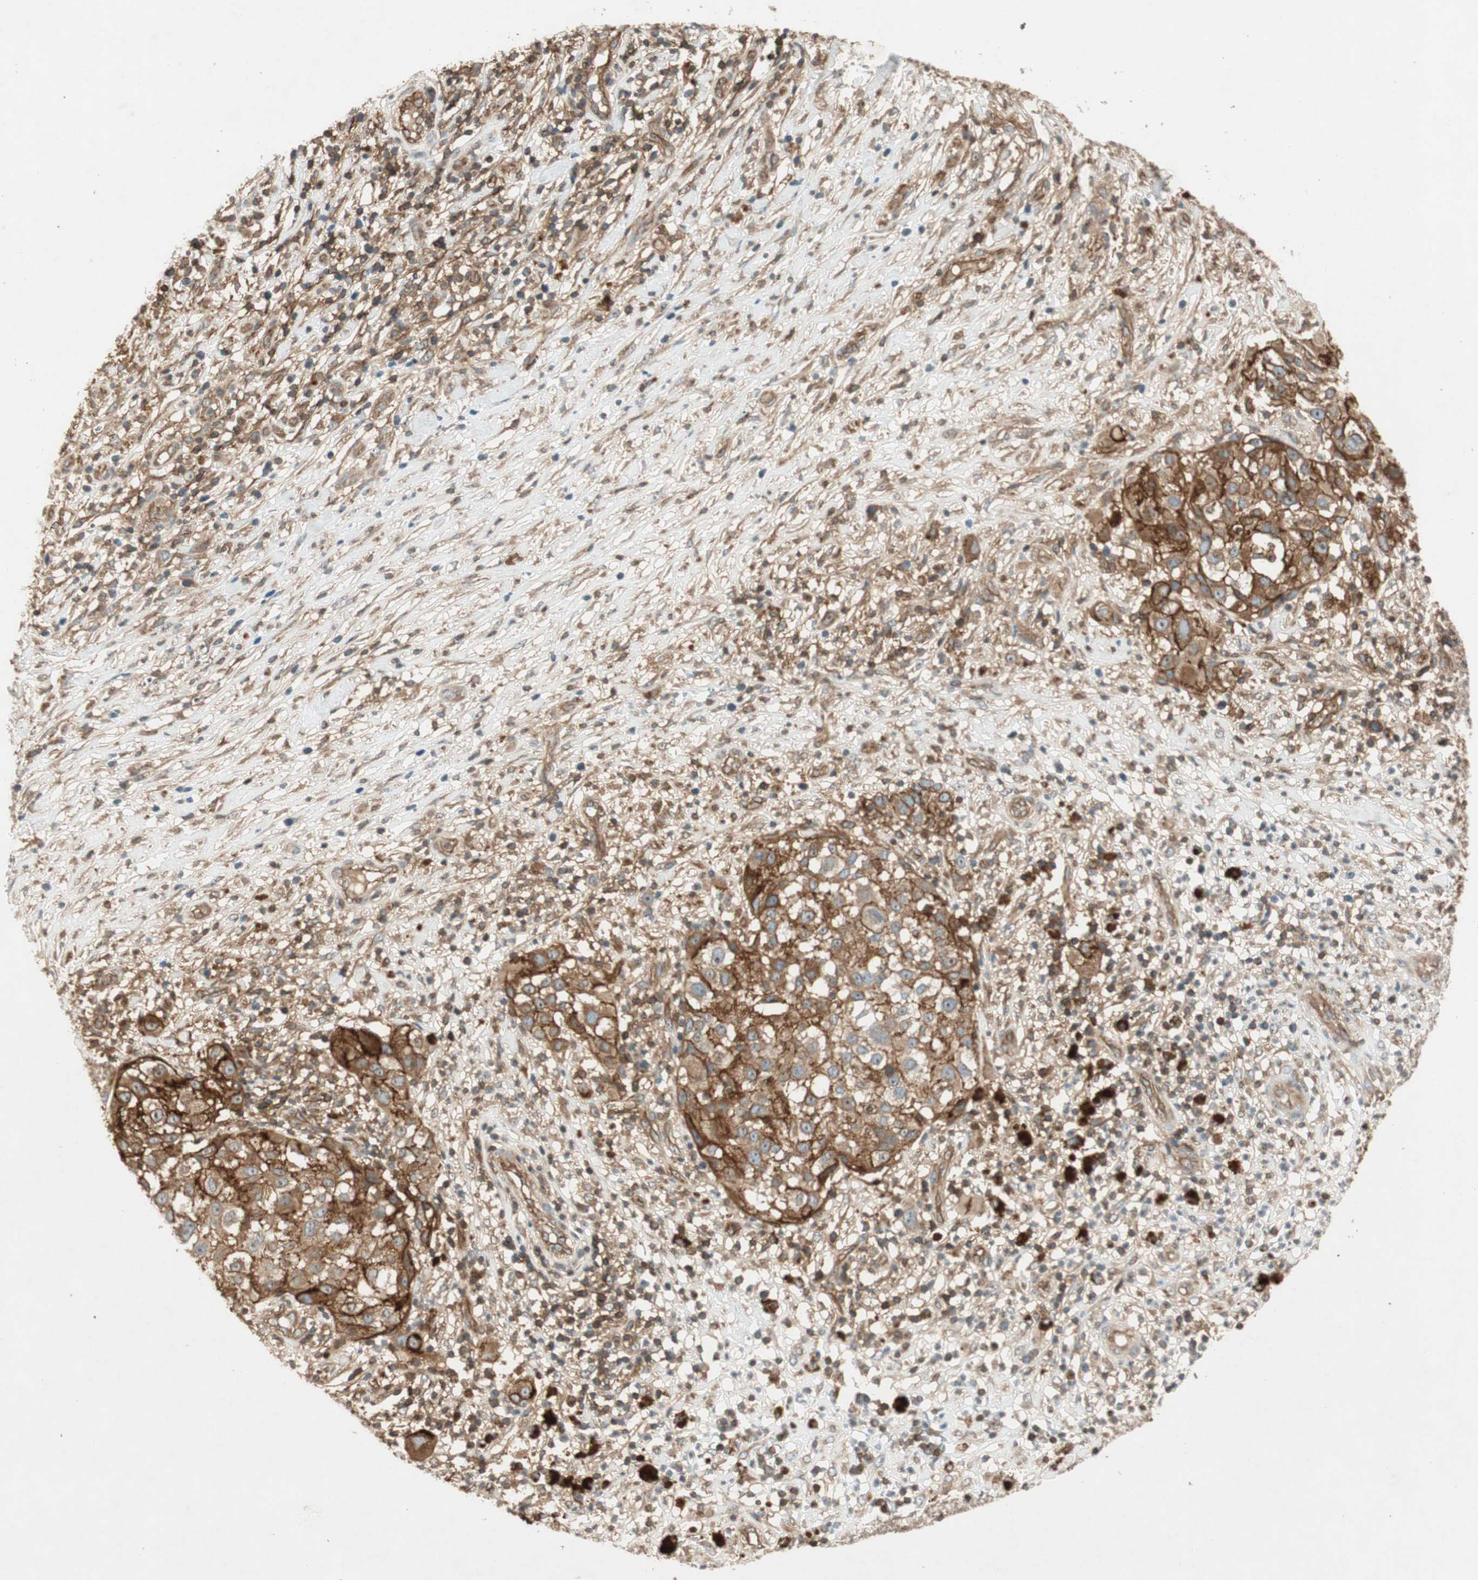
{"staining": {"intensity": "strong", "quantity": ">75%", "location": "cytoplasmic/membranous"}, "tissue": "melanoma", "cell_type": "Tumor cells", "image_type": "cancer", "snomed": [{"axis": "morphology", "description": "Necrosis, NOS"}, {"axis": "morphology", "description": "Malignant melanoma, NOS"}, {"axis": "topography", "description": "Skin"}], "caption": "Human malignant melanoma stained with a protein marker shows strong staining in tumor cells.", "gene": "BTN3A3", "patient": {"sex": "female", "age": 87}}